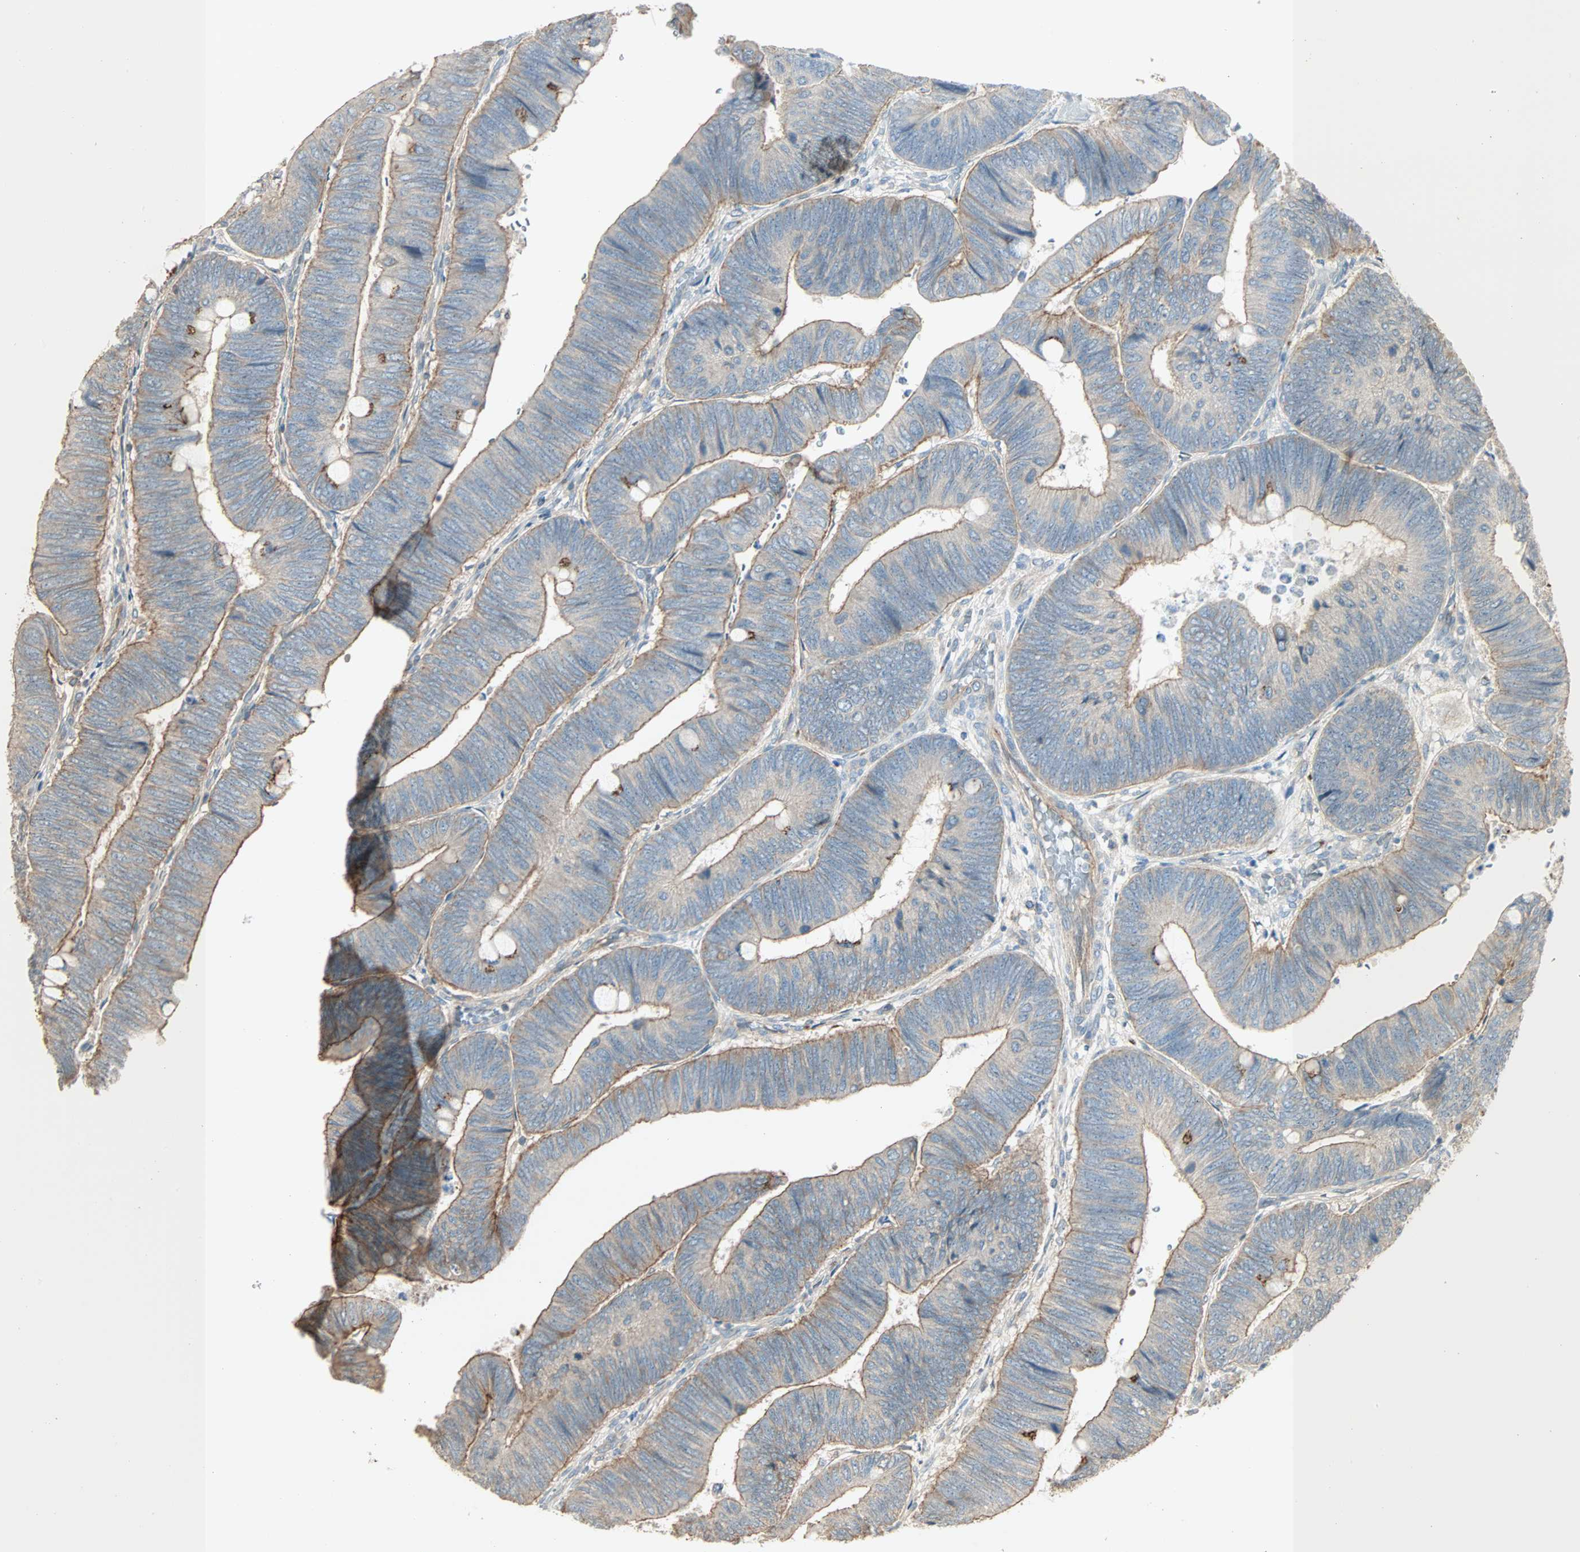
{"staining": {"intensity": "moderate", "quantity": ">75%", "location": "cytoplasmic/membranous"}, "tissue": "colorectal cancer", "cell_type": "Tumor cells", "image_type": "cancer", "snomed": [{"axis": "morphology", "description": "Normal tissue, NOS"}, {"axis": "morphology", "description": "Adenocarcinoma, NOS"}, {"axis": "topography", "description": "Rectum"}, {"axis": "topography", "description": "Peripheral nerve tissue"}], "caption": "Protein expression analysis of human colorectal cancer reveals moderate cytoplasmic/membranous staining in about >75% of tumor cells. The staining was performed using DAB to visualize the protein expression in brown, while the nuclei were stained in blue with hematoxylin (Magnification: 20x).", "gene": "MAP3K21", "patient": {"sex": "male", "age": 92}}